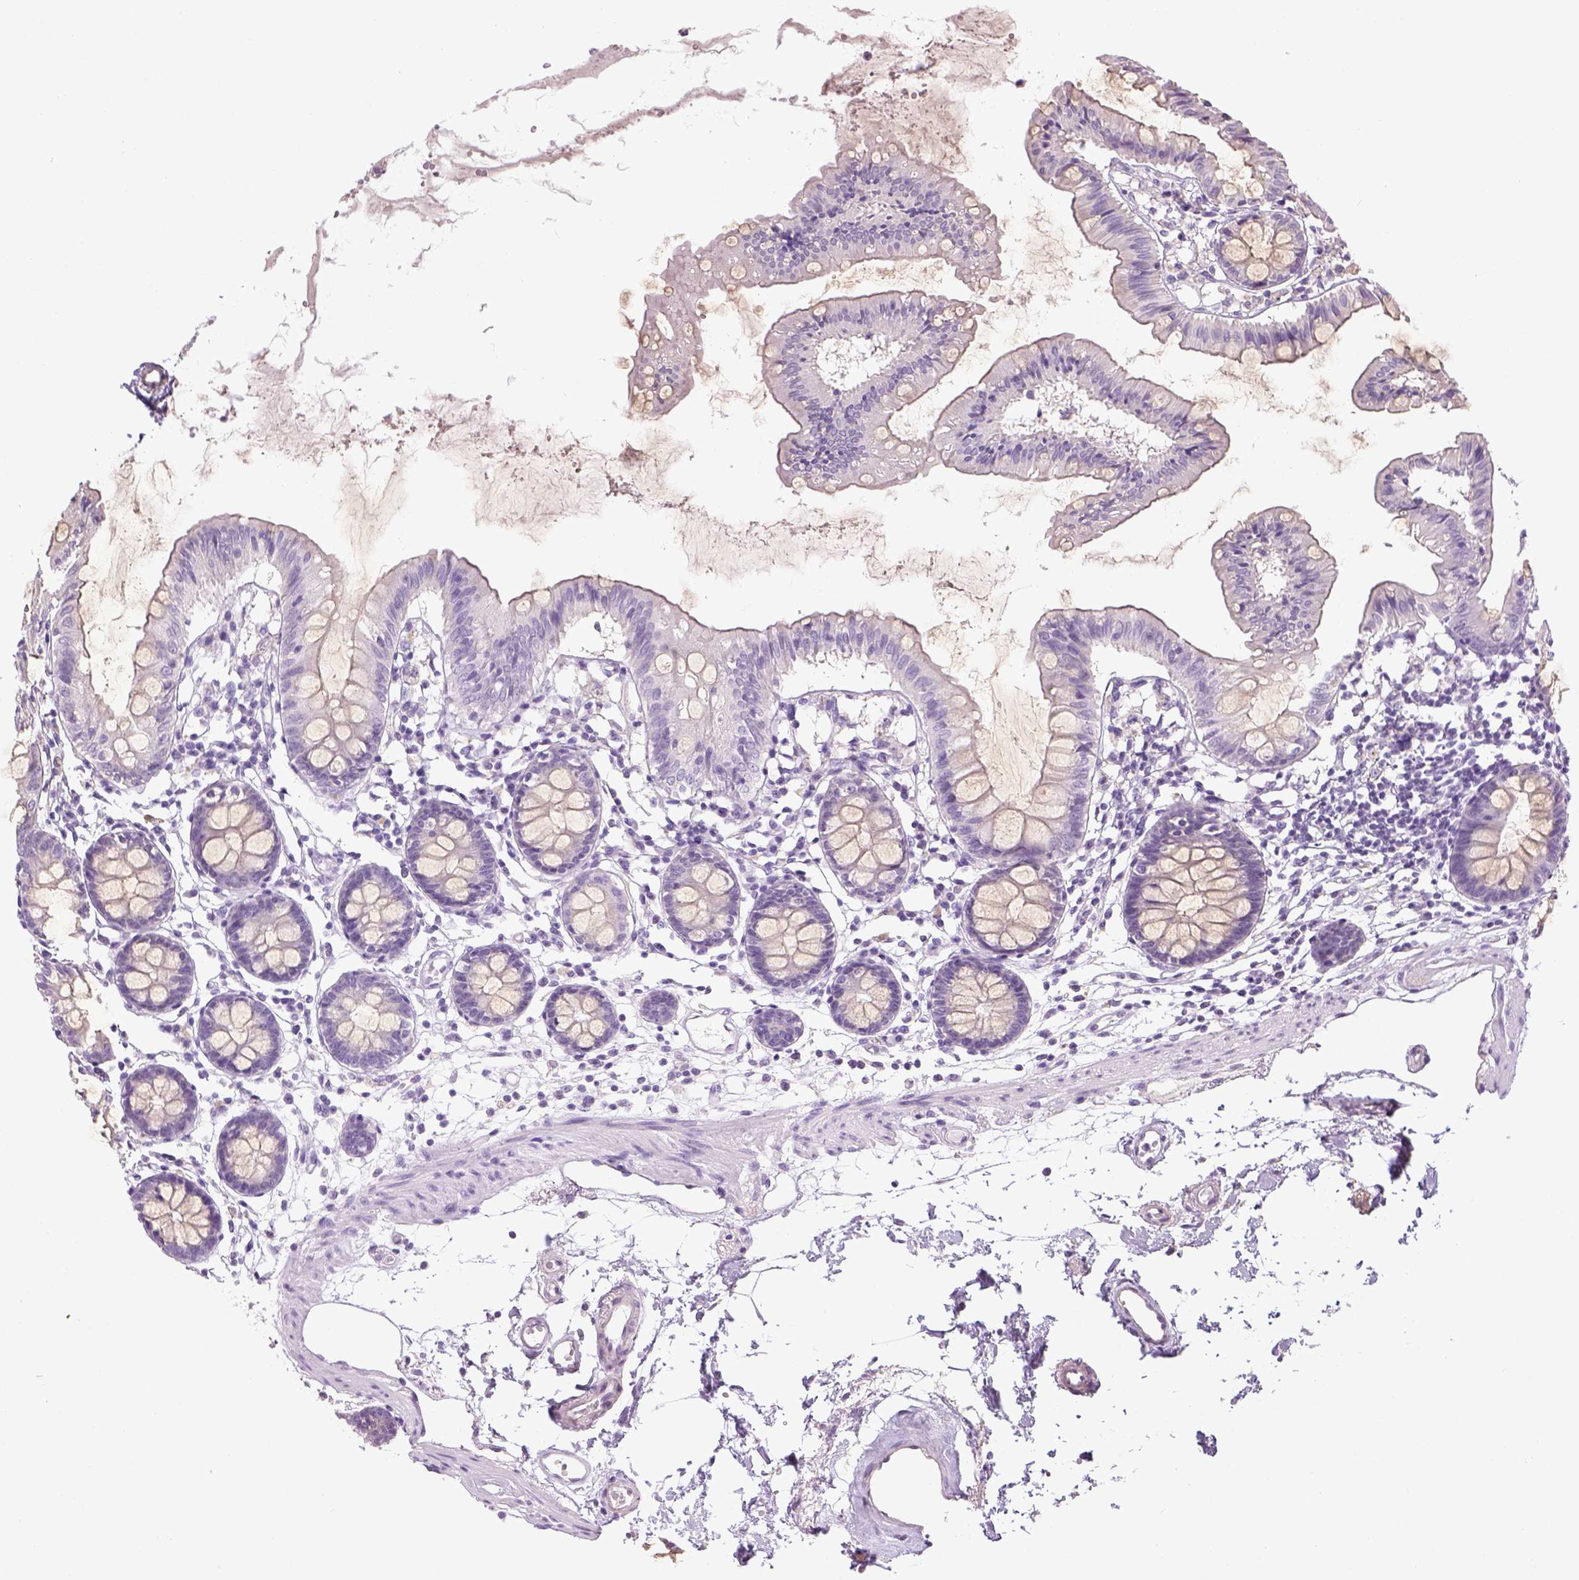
{"staining": {"intensity": "negative", "quantity": "none", "location": "none"}, "tissue": "colon", "cell_type": "Endothelial cells", "image_type": "normal", "snomed": [{"axis": "morphology", "description": "Normal tissue, NOS"}, {"axis": "topography", "description": "Colon"}], "caption": "Human colon stained for a protein using IHC demonstrates no staining in endothelial cells.", "gene": "LGSN", "patient": {"sex": "female", "age": 84}}